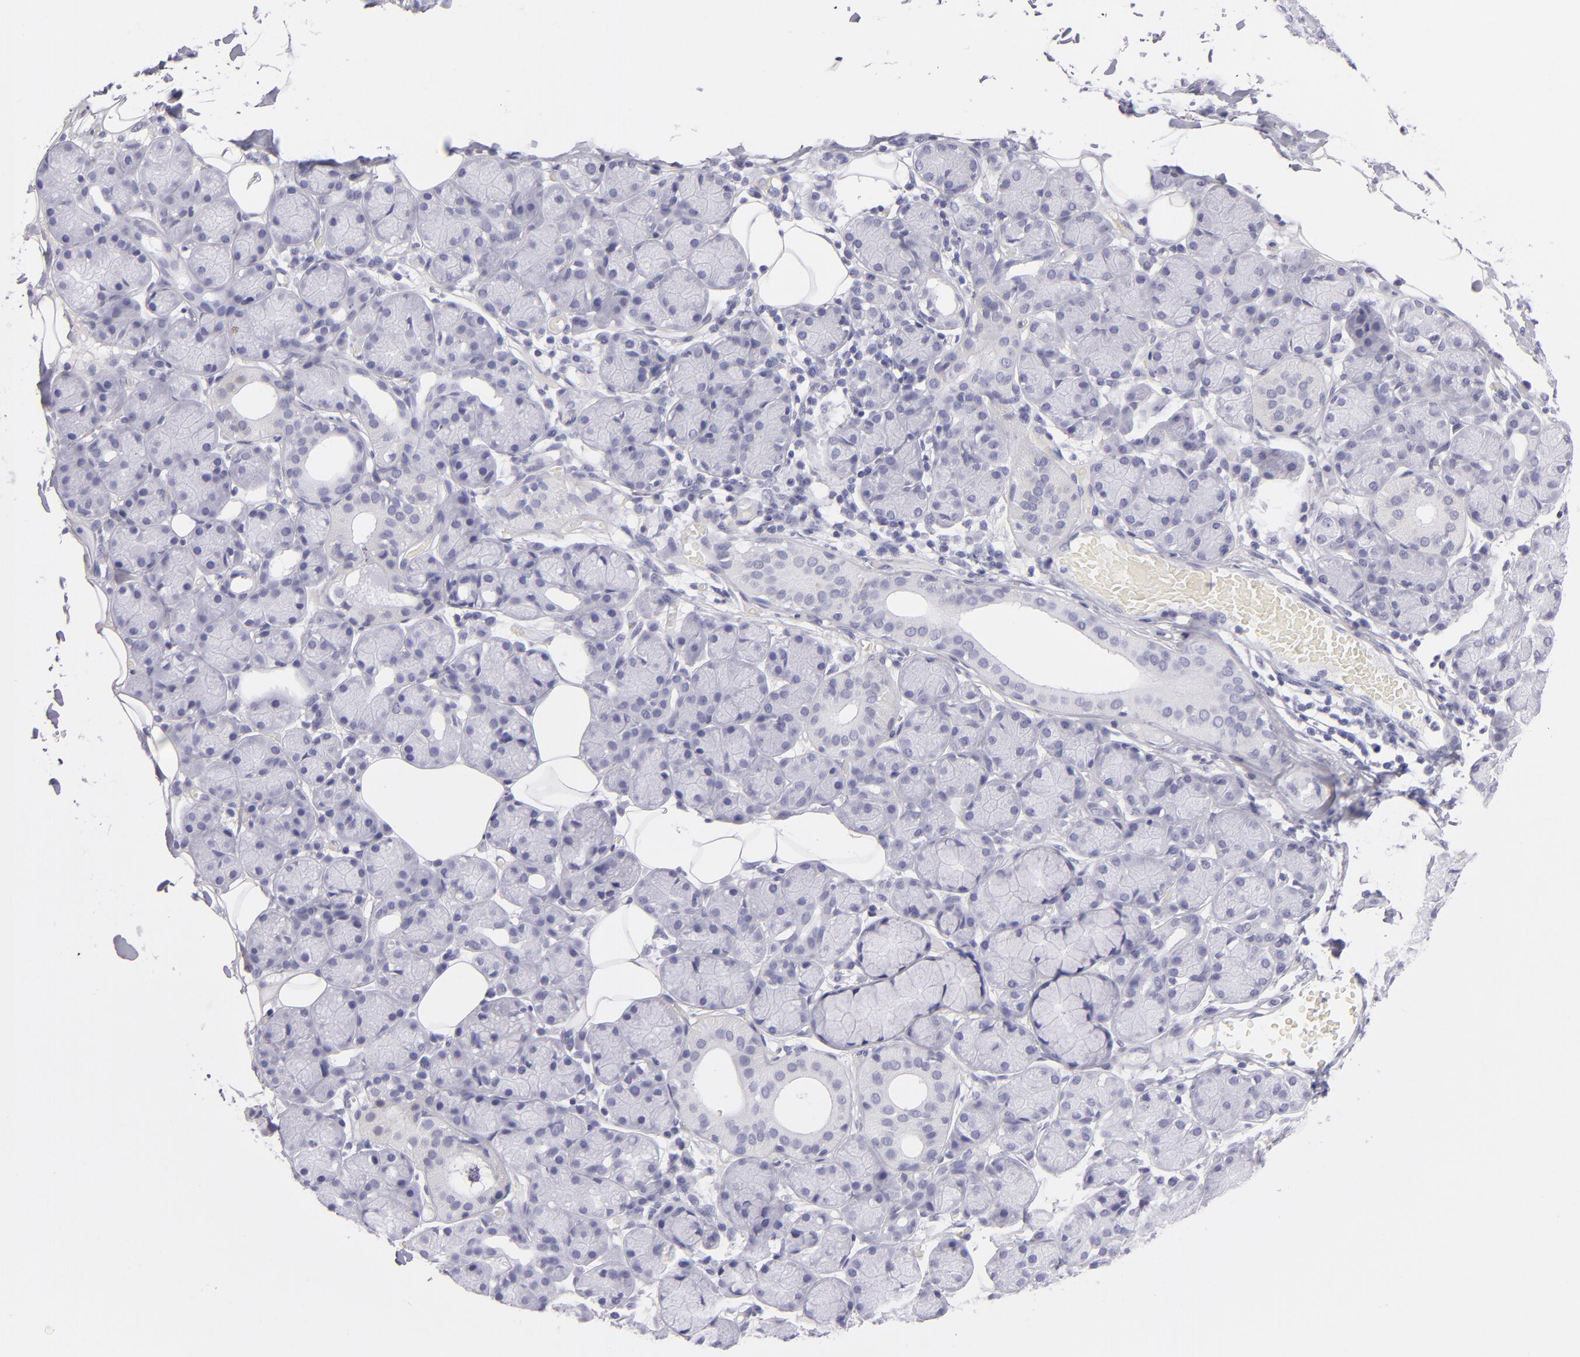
{"staining": {"intensity": "negative", "quantity": "none", "location": "none"}, "tissue": "salivary gland", "cell_type": "Glandular cells", "image_type": "normal", "snomed": [{"axis": "morphology", "description": "Normal tissue, NOS"}, {"axis": "topography", "description": "Salivary gland"}], "caption": "Salivary gland stained for a protein using IHC displays no staining glandular cells.", "gene": "PVALB", "patient": {"sex": "male", "age": 54}}